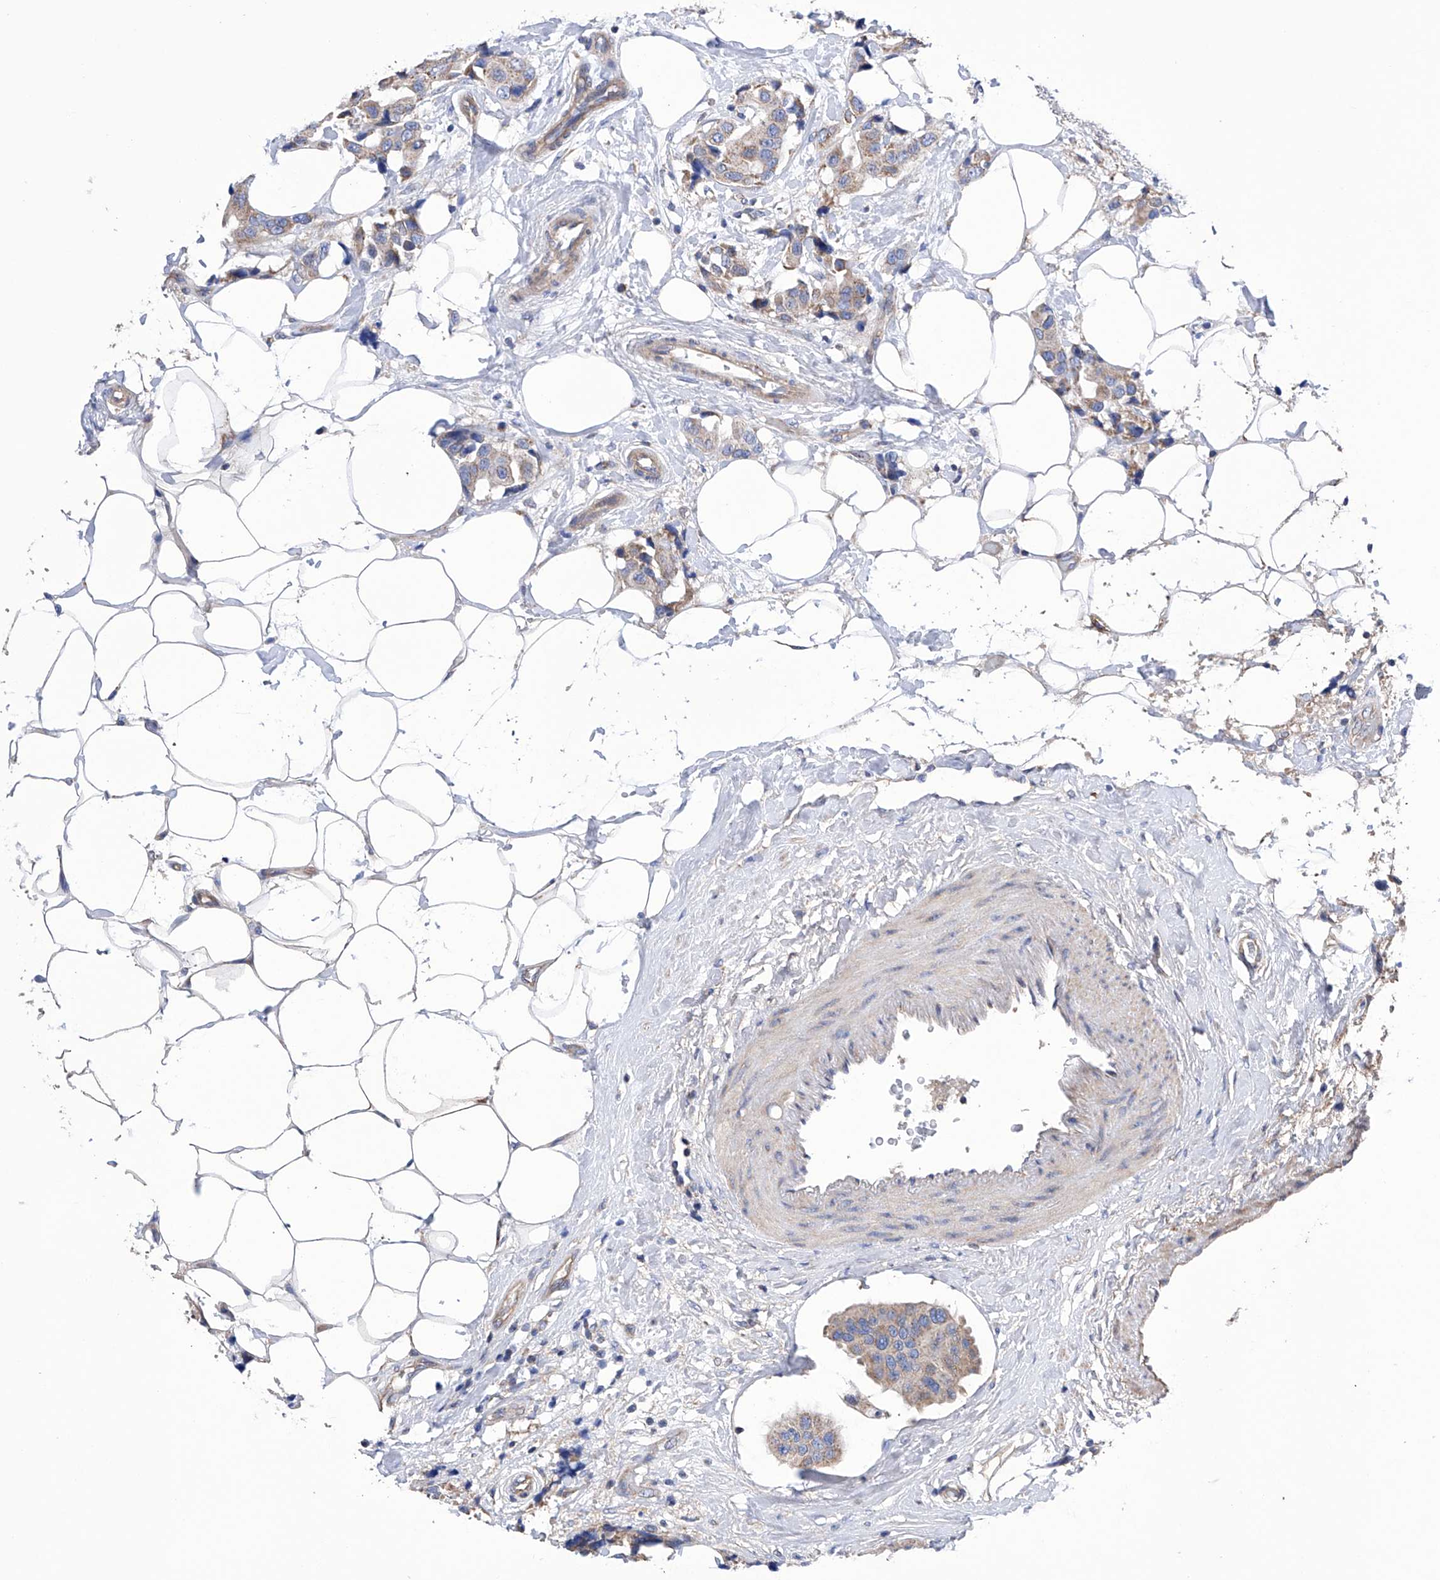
{"staining": {"intensity": "weak", "quantity": "25%-75%", "location": "cytoplasmic/membranous"}, "tissue": "breast cancer", "cell_type": "Tumor cells", "image_type": "cancer", "snomed": [{"axis": "morphology", "description": "Normal tissue, NOS"}, {"axis": "morphology", "description": "Duct carcinoma"}, {"axis": "topography", "description": "Breast"}], "caption": "Immunohistochemical staining of human breast infiltrating ductal carcinoma reveals low levels of weak cytoplasmic/membranous protein staining in approximately 25%-75% of tumor cells. (Brightfield microscopy of DAB IHC at high magnification).", "gene": "EFCAB2", "patient": {"sex": "female", "age": 39}}